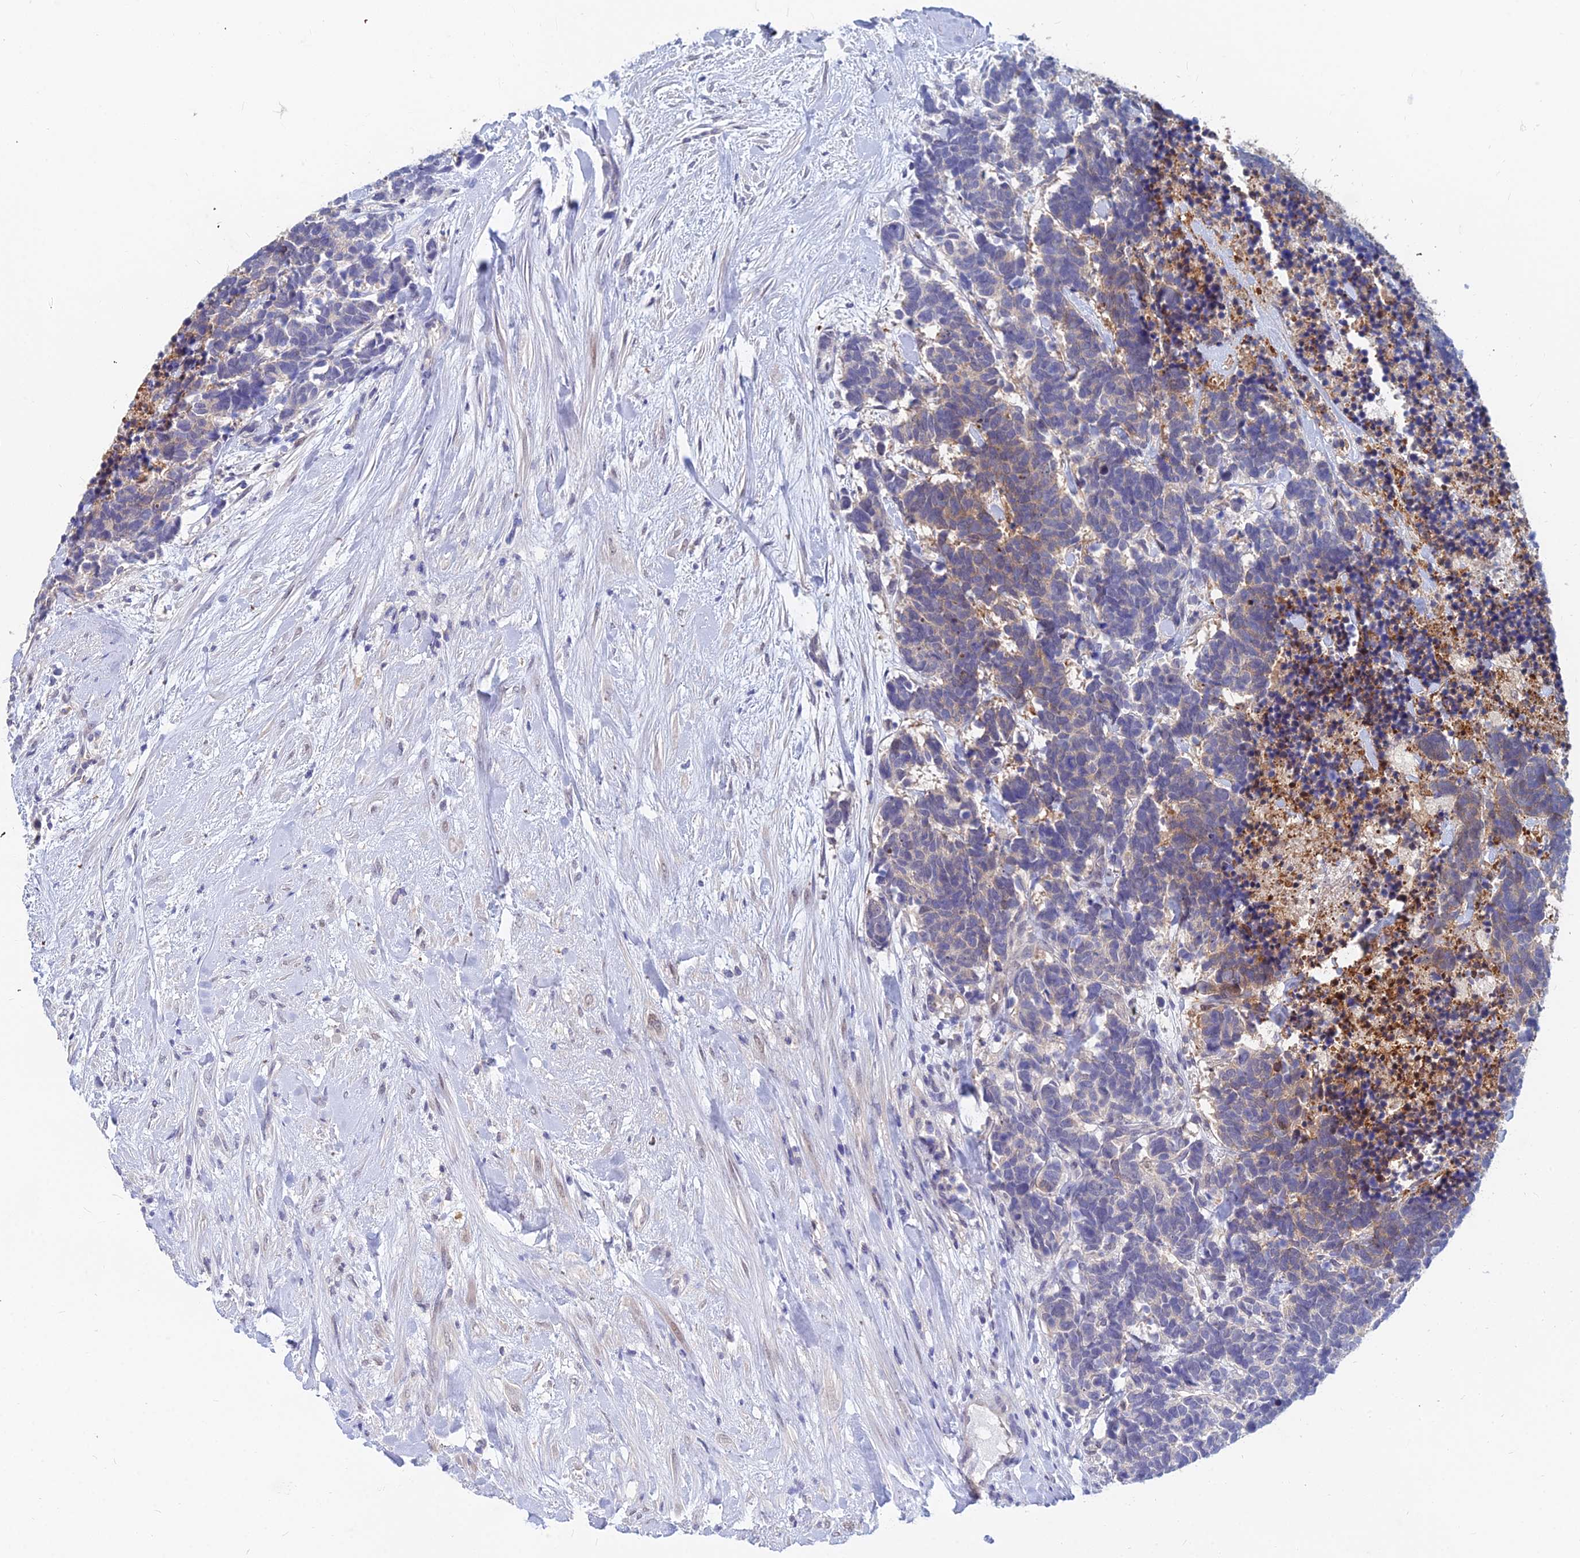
{"staining": {"intensity": "weak", "quantity": "25%-75%", "location": "cytoplasmic/membranous"}, "tissue": "carcinoid", "cell_type": "Tumor cells", "image_type": "cancer", "snomed": [{"axis": "morphology", "description": "Carcinoma, NOS"}, {"axis": "morphology", "description": "Carcinoid, malignant, NOS"}, {"axis": "topography", "description": "Prostate"}], "caption": "Human carcinoid stained with a brown dye demonstrates weak cytoplasmic/membranous positive staining in approximately 25%-75% of tumor cells.", "gene": "B3GALT4", "patient": {"sex": "male", "age": 57}}